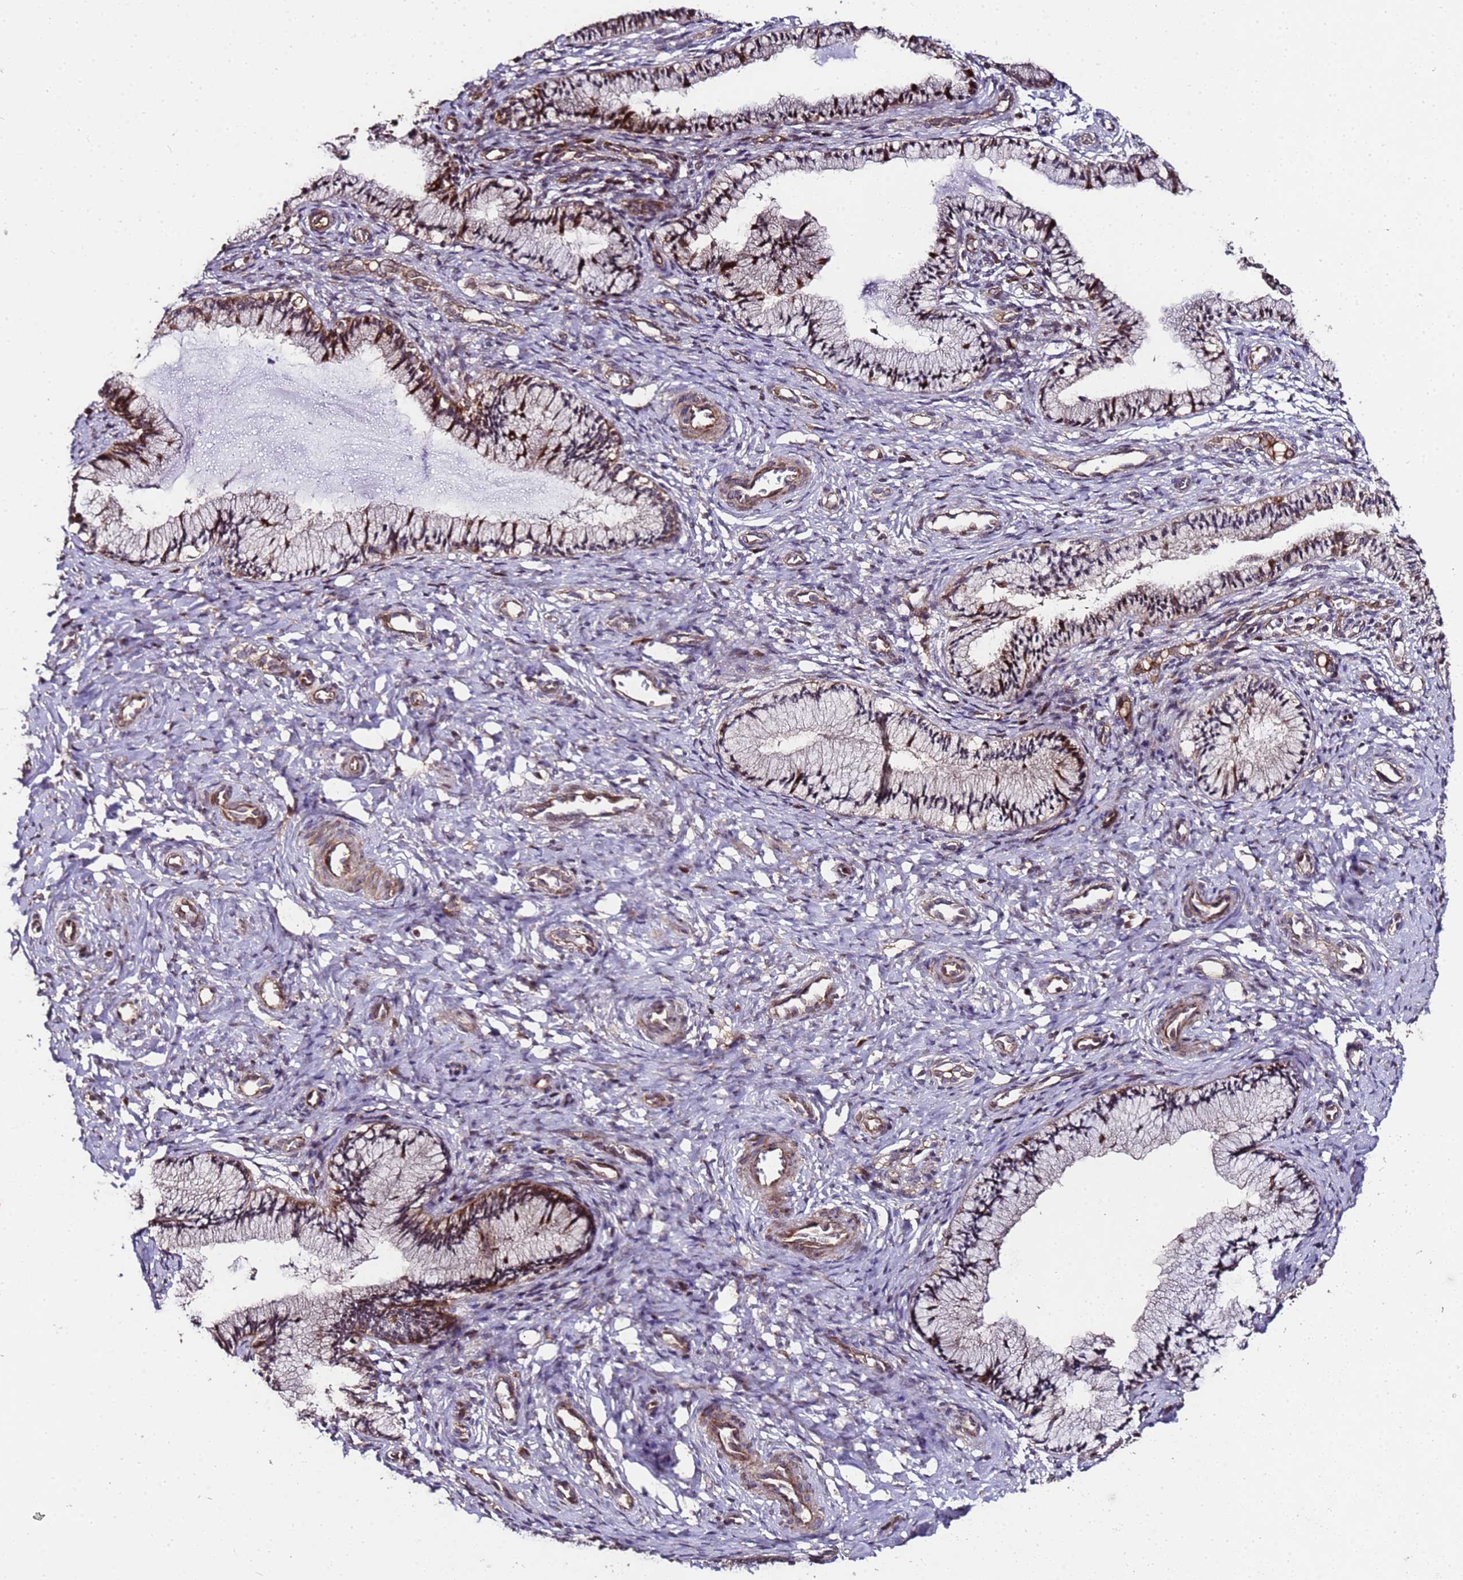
{"staining": {"intensity": "strong", "quantity": "25%-75%", "location": "cytoplasmic/membranous,nuclear"}, "tissue": "cervix", "cell_type": "Glandular cells", "image_type": "normal", "snomed": [{"axis": "morphology", "description": "Normal tissue, NOS"}, {"axis": "topography", "description": "Cervix"}], "caption": "This is a photomicrograph of IHC staining of normal cervix, which shows strong staining in the cytoplasmic/membranous,nuclear of glandular cells.", "gene": "PRODH", "patient": {"sex": "female", "age": 27}}